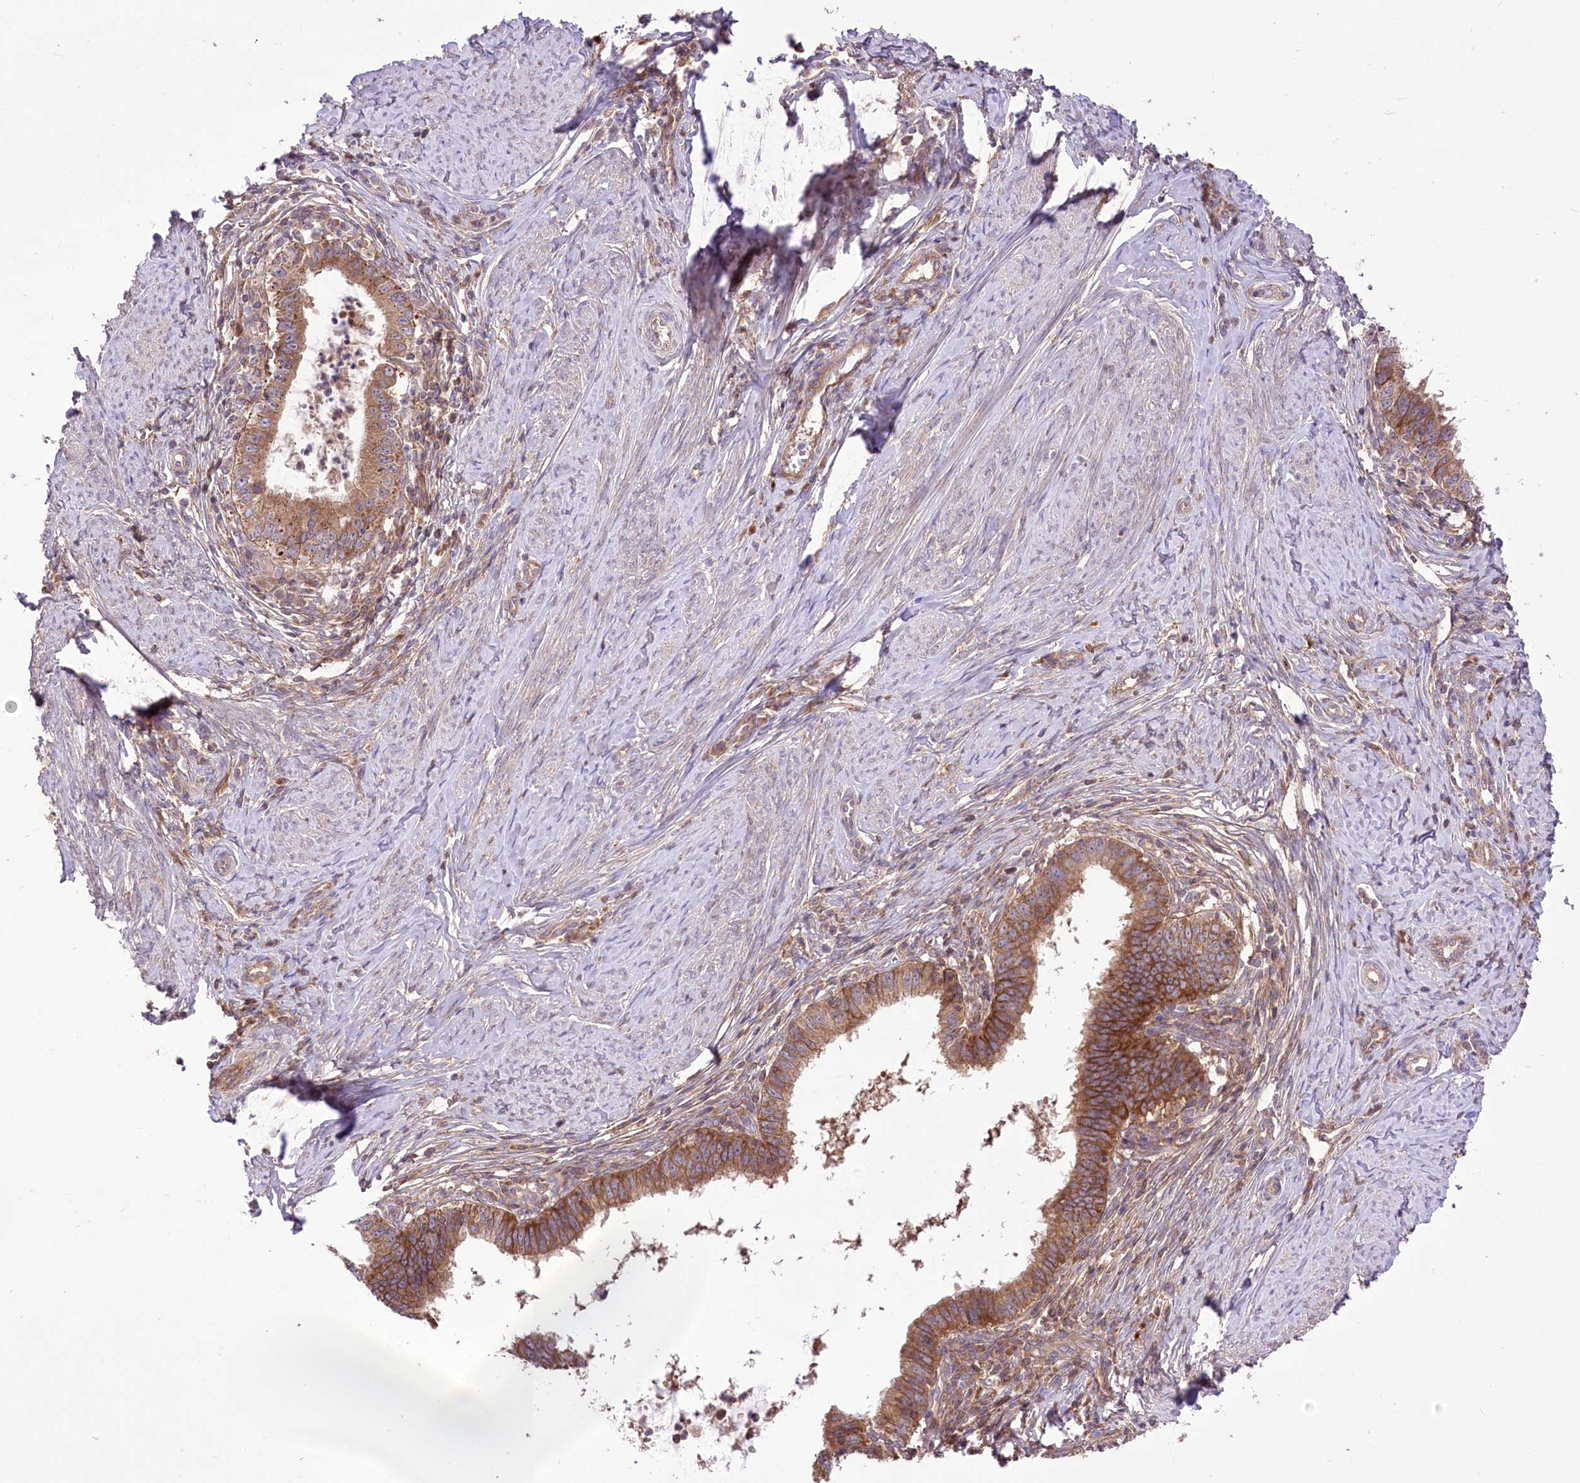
{"staining": {"intensity": "moderate", "quantity": ">75%", "location": "cytoplasmic/membranous"}, "tissue": "cervical cancer", "cell_type": "Tumor cells", "image_type": "cancer", "snomed": [{"axis": "morphology", "description": "Adenocarcinoma, NOS"}, {"axis": "topography", "description": "Cervix"}], "caption": "The histopathology image demonstrates staining of adenocarcinoma (cervical), revealing moderate cytoplasmic/membranous protein staining (brown color) within tumor cells.", "gene": "XYLB", "patient": {"sex": "female", "age": 36}}